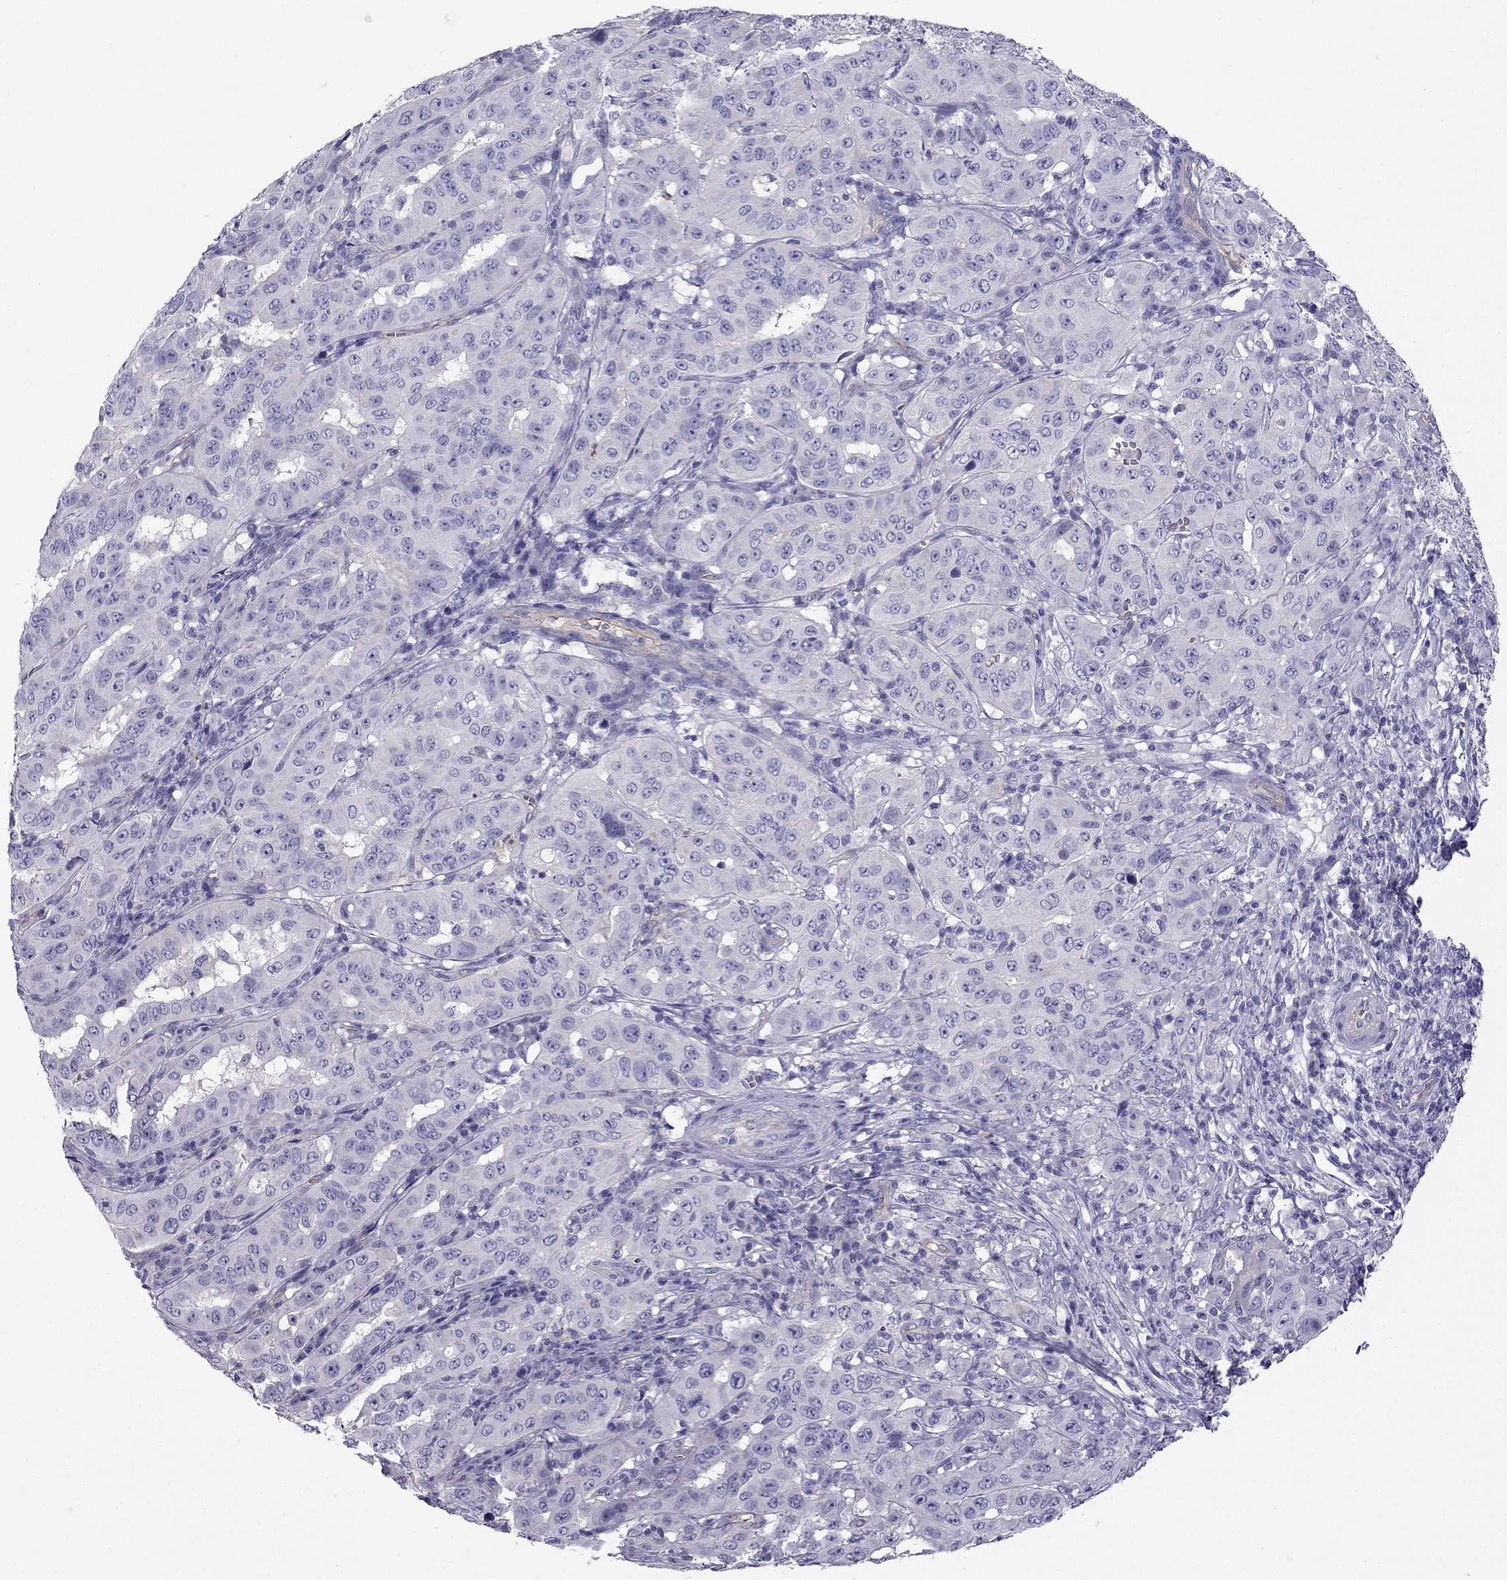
{"staining": {"intensity": "negative", "quantity": "none", "location": "none"}, "tissue": "pancreatic cancer", "cell_type": "Tumor cells", "image_type": "cancer", "snomed": [{"axis": "morphology", "description": "Adenocarcinoma, NOS"}, {"axis": "topography", "description": "Pancreas"}], "caption": "Protein analysis of pancreatic adenocarcinoma shows no significant expression in tumor cells.", "gene": "STOML3", "patient": {"sex": "male", "age": 63}}